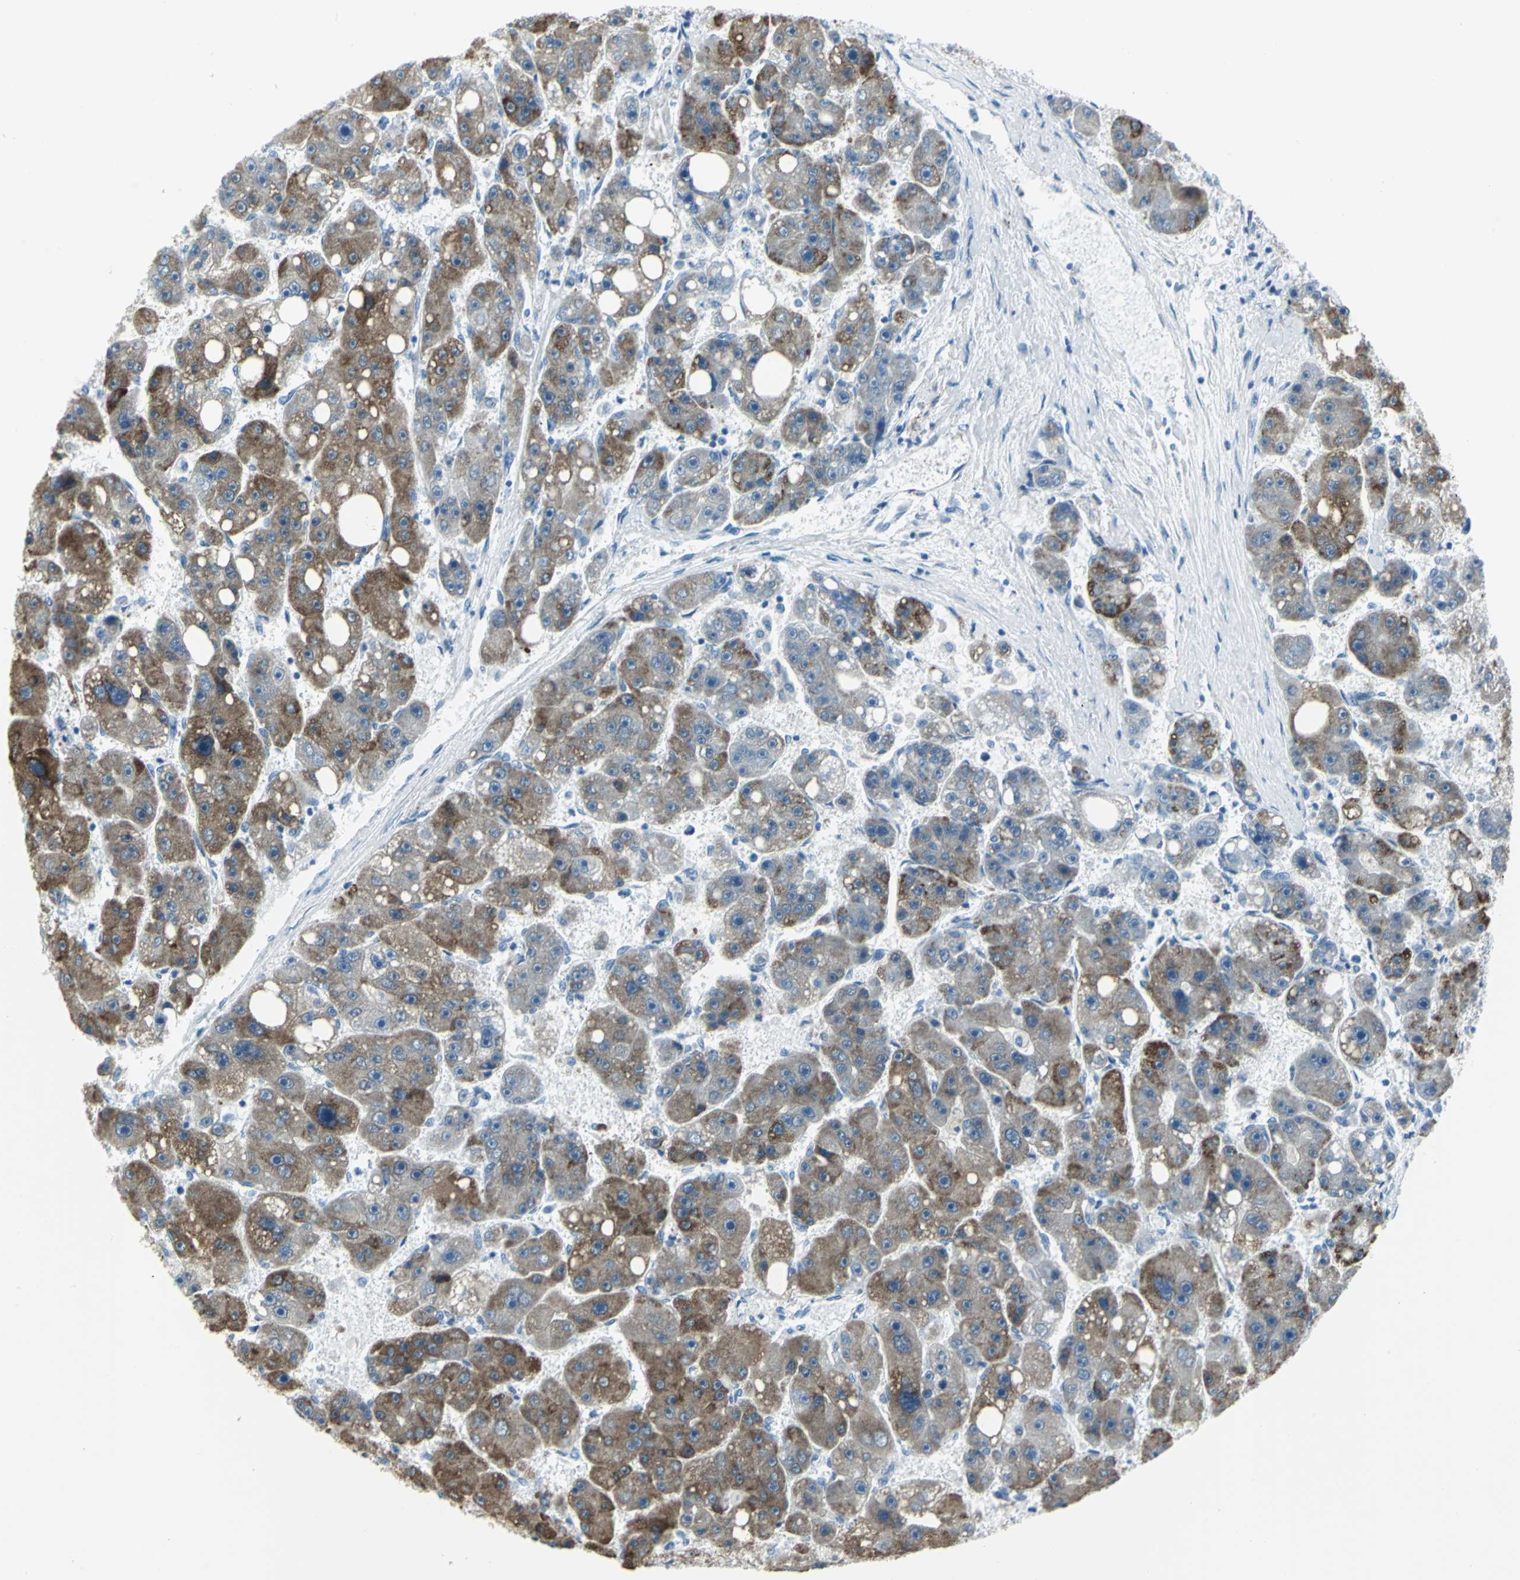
{"staining": {"intensity": "strong", "quantity": "25%-75%", "location": "cytoplasmic/membranous"}, "tissue": "liver cancer", "cell_type": "Tumor cells", "image_type": "cancer", "snomed": [{"axis": "morphology", "description": "Carcinoma, Hepatocellular, NOS"}, {"axis": "topography", "description": "Liver"}], "caption": "Liver cancer (hepatocellular carcinoma) stained with immunohistochemistry (IHC) shows strong cytoplasmic/membranous staining in approximately 25%-75% of tumor cells.", "gene": "CYB5A", "patient": {"sex": "female", "age": 61}}